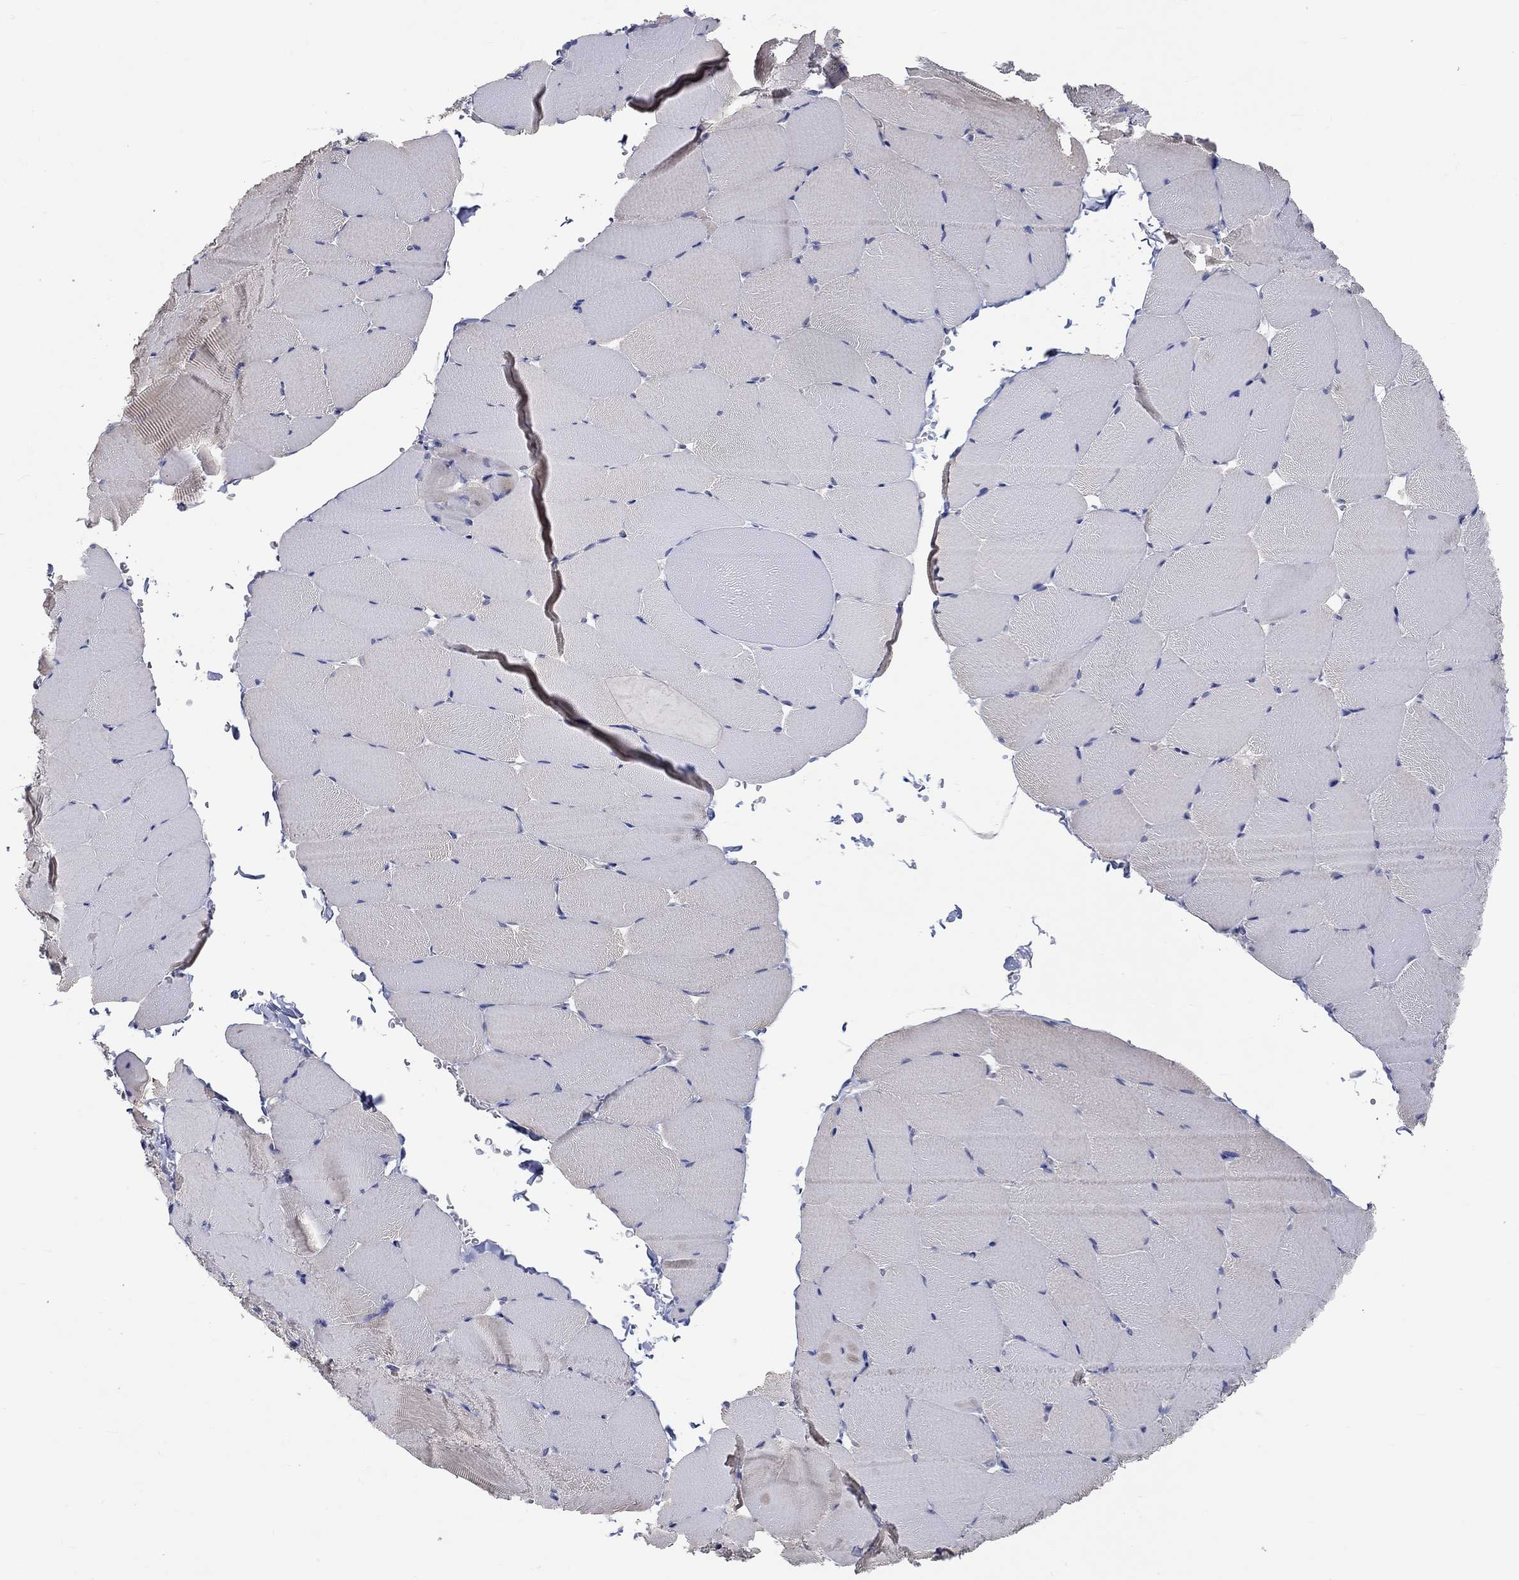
{"staining": {"intensity": "negative", "quantity": "none", "location": "none"}, "tissue": "skeletal muscle", "cell_type": "Myocytes", "image_type": "normal", "snomed": [{"axis": "morphology", "description": "Normal tissue, NOS"}, {"axis": "topography", "description": "Skeletal muscle"}], "caption": "A high-resolution micrograph shows IHC staining of benign skeletal muscle, which exhibits no significant expression in myocytes.", "gene": "PCDHGA10", "patient": {"sex": "female", "age": 37}}